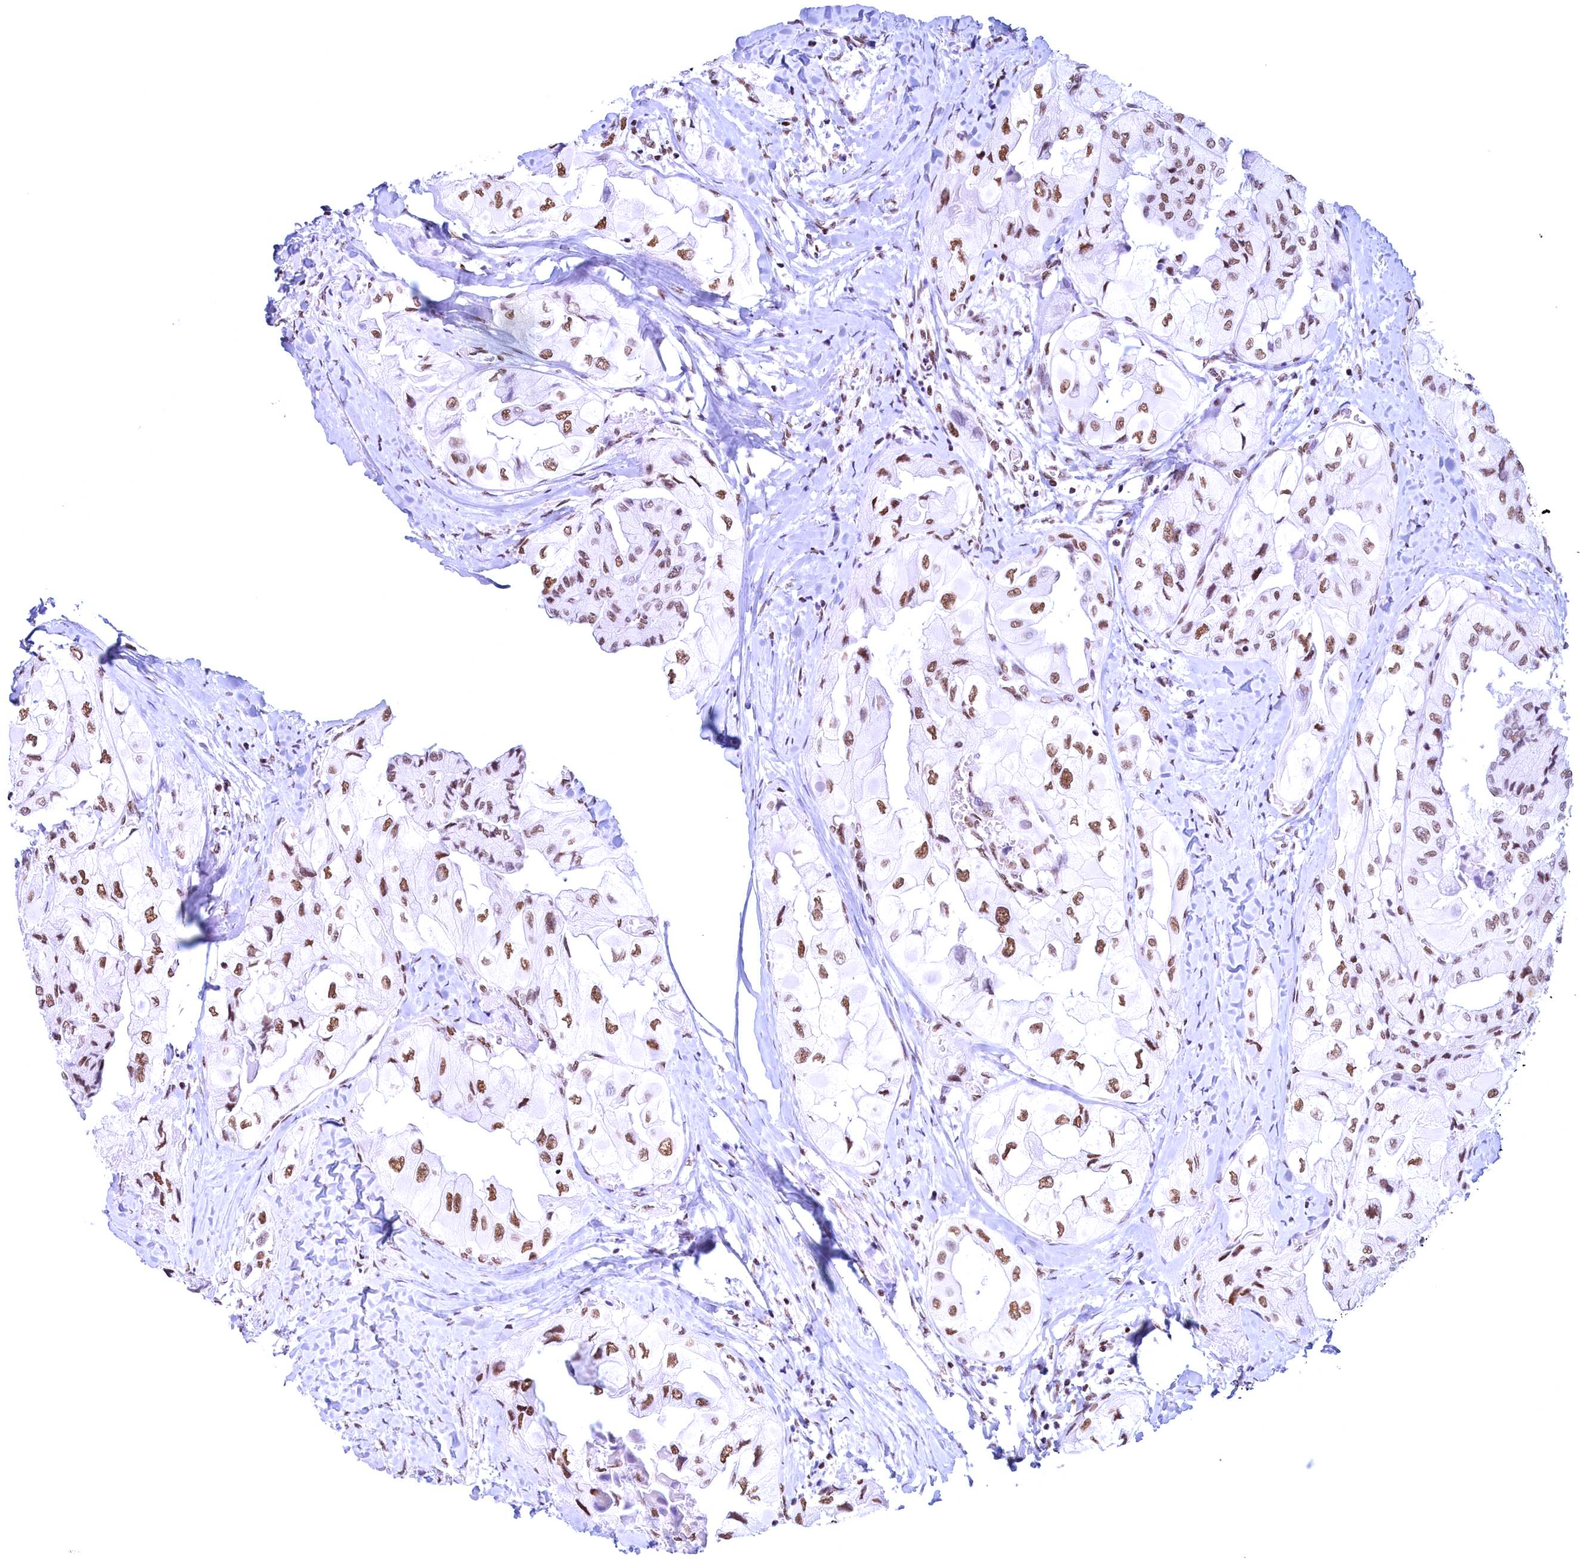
{"staining": {"intensity": "moderate", "quantity": ">75%", "location": "nuclear"}, "tissue": "thyroid cancer", "cell_type": "Tumor cells", "image_type": "cancer", "snomed": [{"axis": "morphology", "description": "Normal tissue, NOS"}, {"axis": "morphology", "description": "Papillary adenocarcinoma, NOS"}, {"axis": "topography", "description": "Thyroid gland"}], "caption": "Thyroid cancer (papillary adenocarcinoma) tissue demonstrates moderate nuclear expression in approximately >75% of tumor cells", "gene": "CDC26", "patient": {"sex": "female", "age": 59}}